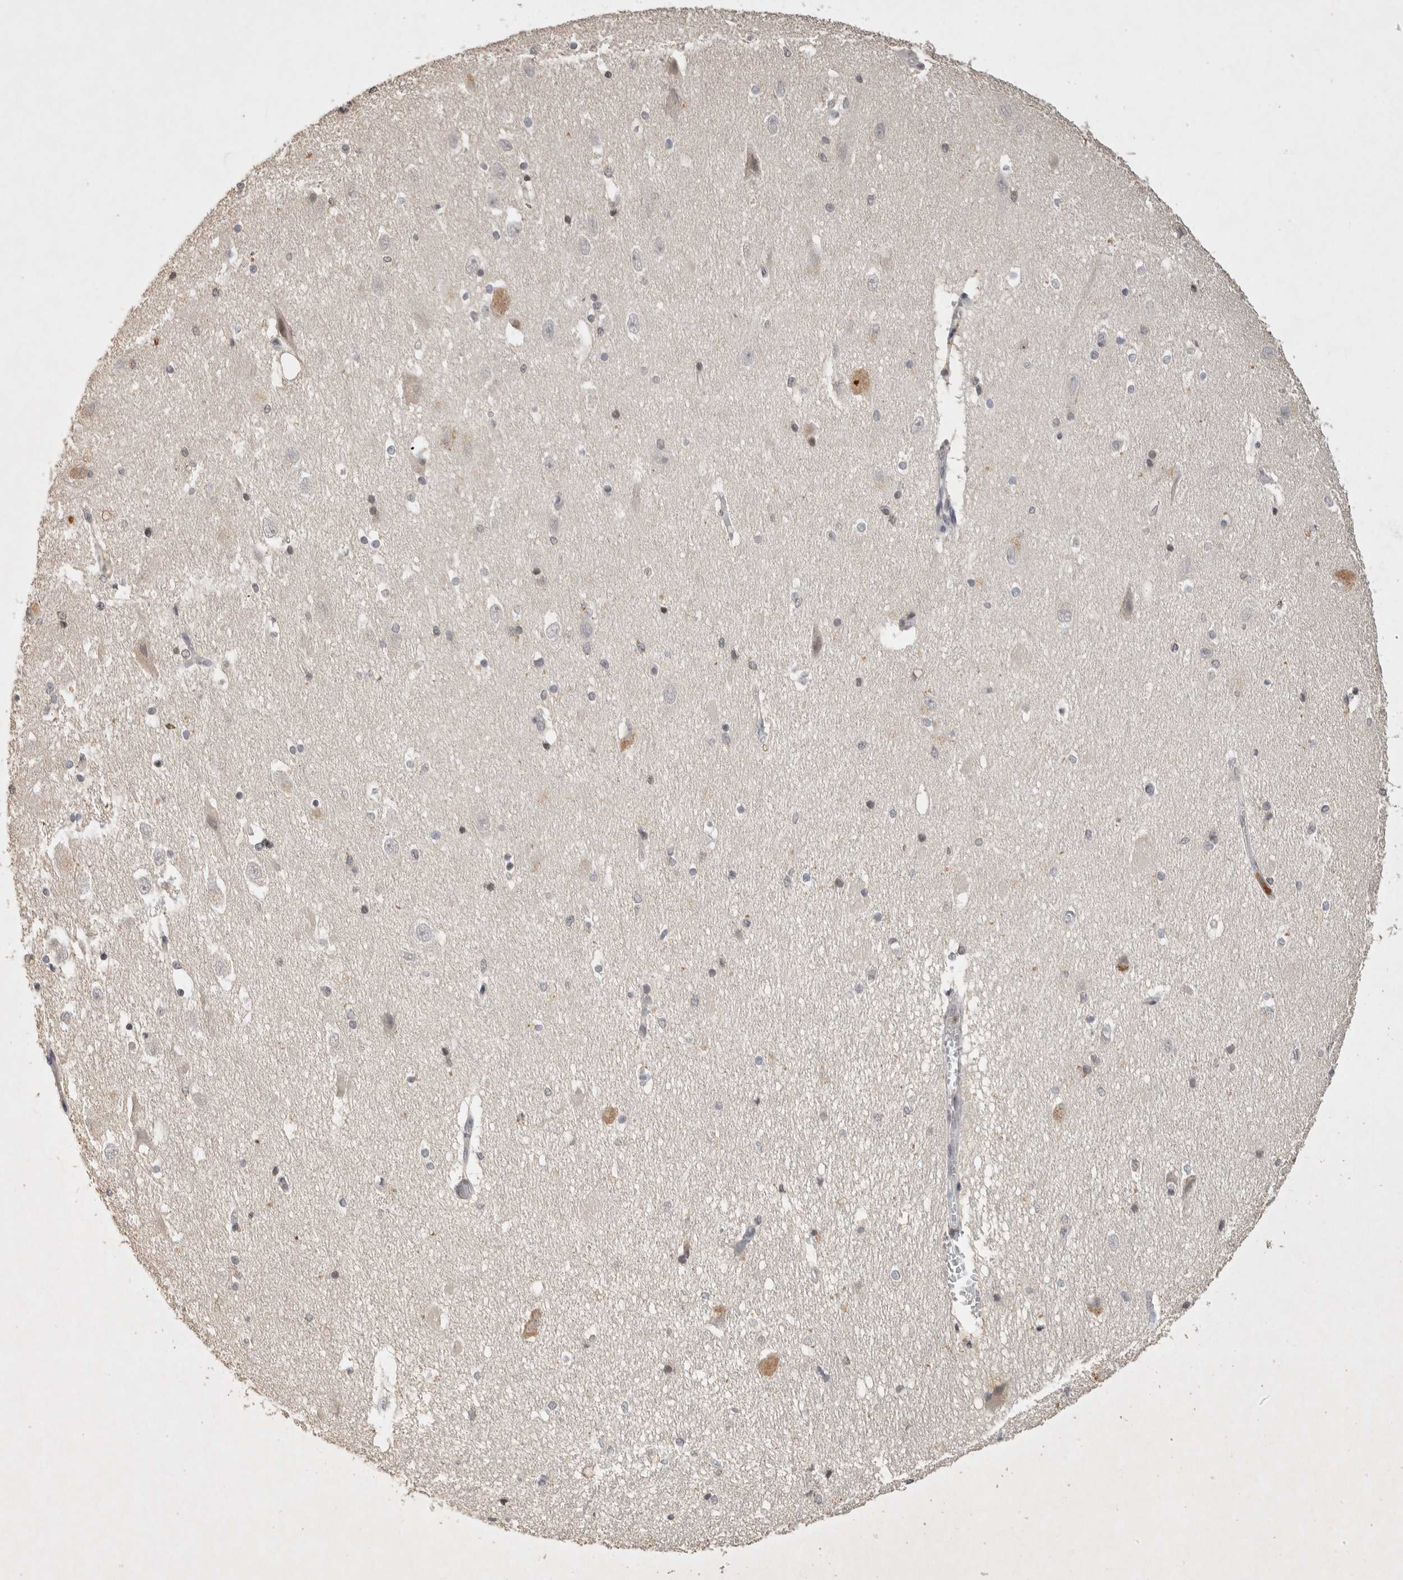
{"staining": {"intensity": "negative", "quantity": "none", "location": "none"}, "tissue": "hippocampus", "cell_type": "Glial cells", "image_type": "normal", "snomed": [{"axis": "morphology", "description": "Normal tissue, NOS"}, {"axis": "topography", "description": "Hippocampus"}], "caption": "Human hippocampus stained for a protein using immunohistochemistry (IHC) shows no staining in glial cells.", "gene": "RAC2", "patient": {"sex": "female", "age": 19}}